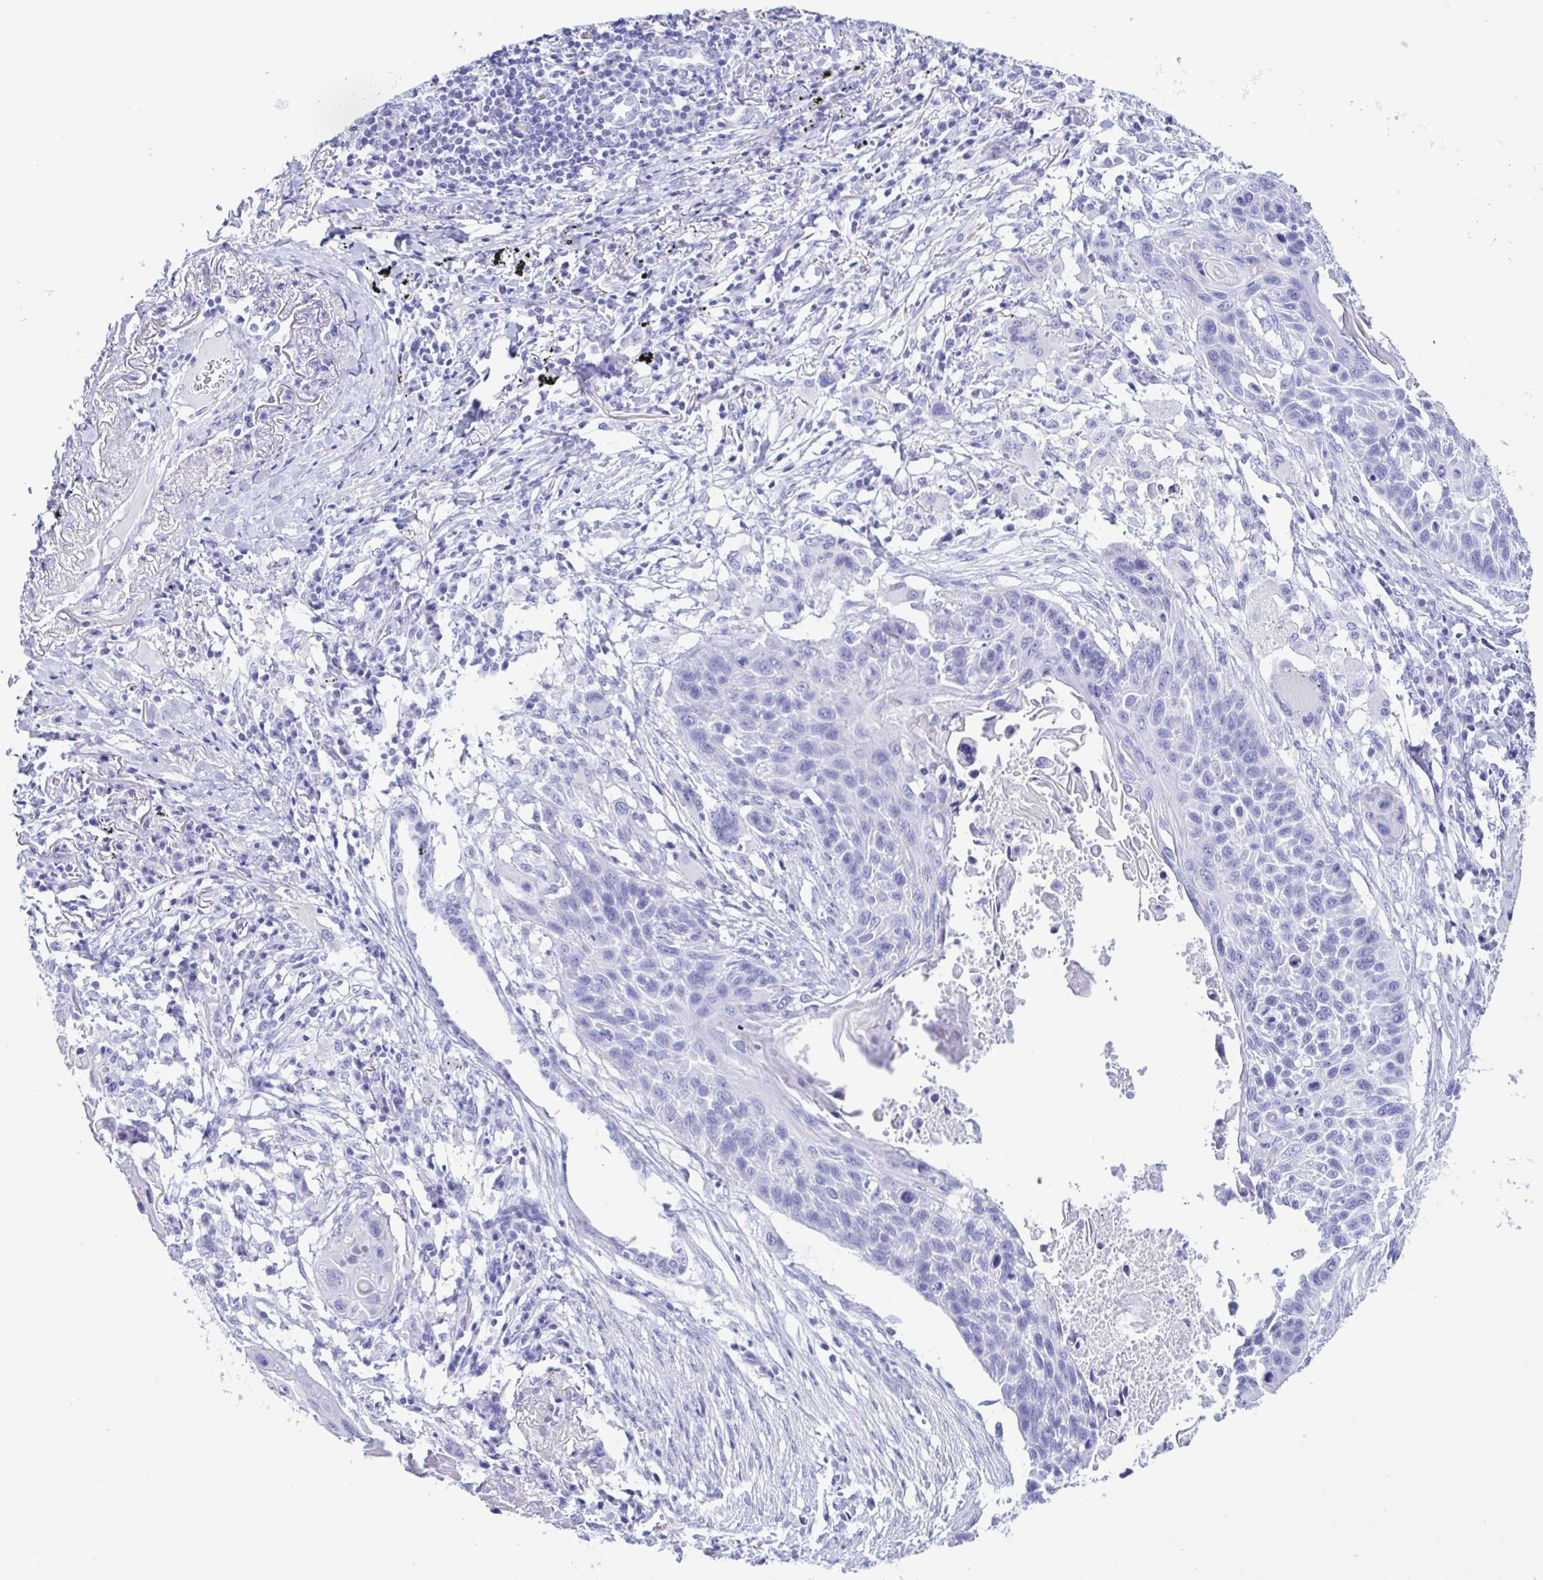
{"staining": {"intensity": "negative", "quantity": "none", "location": "none"}, "tissue": "lung cancer", "cell_type": "Tumor cells", "image_type": "cancer", "snomed": [{"axis": "morphology", "description": "Squamous cell carcinoma, NOS"}, {"axis": "topography", "description": "Lung"}], "caption": "This is a photomicrograph of immunohistochemistry staining of lung cancer, which shows no staining in tumor cells.", "gene": "TSPY2", "patient": {"sex": "male", "age": 78}}